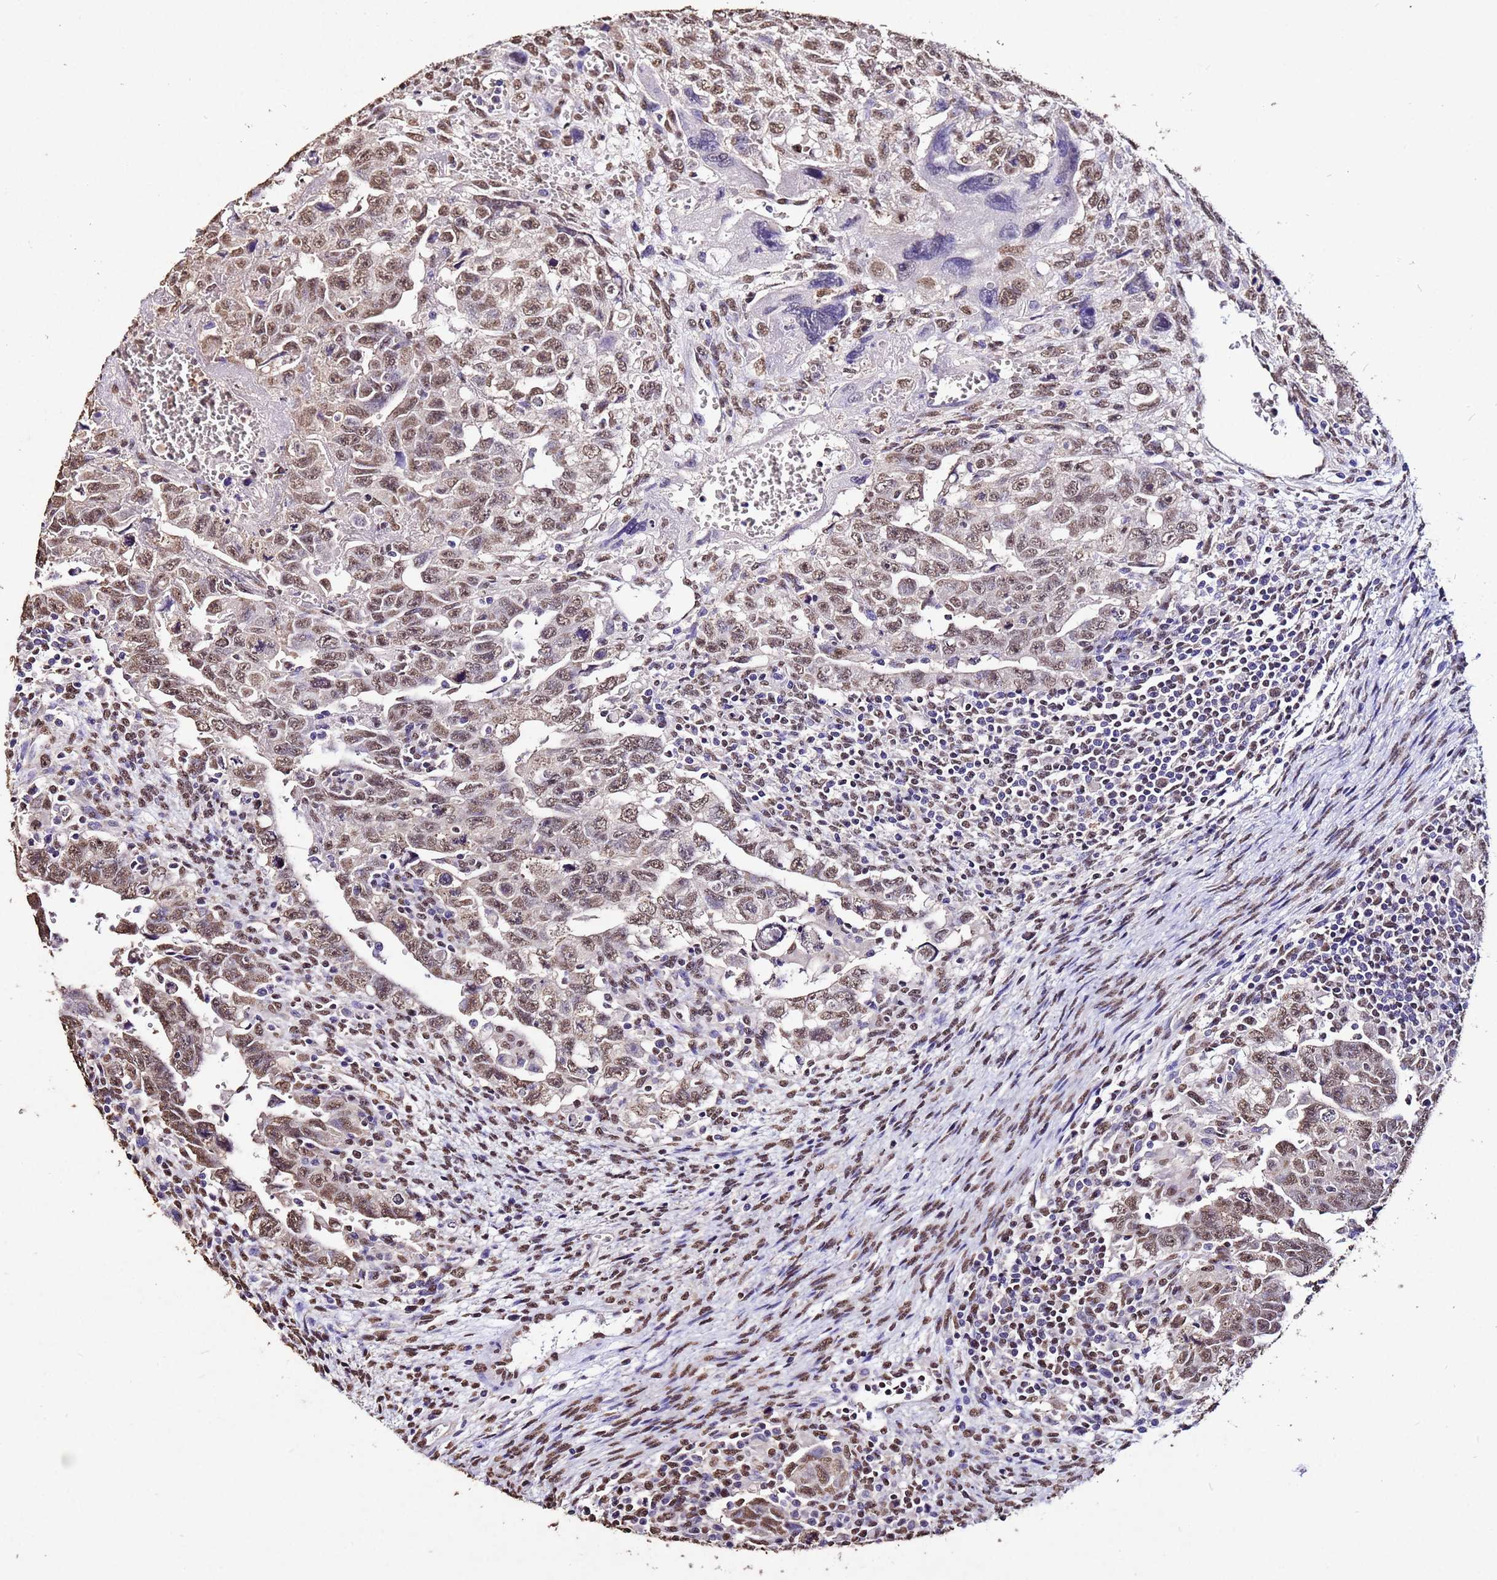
{"staining": {"intensity": "moderate", "quantity": ">75%", "location": "nuclear"}, "tissue": "testis cancer", "cell_type": "Tumor cells", "image_type": "cancer", "snomed": [{"axis": "morphology", "description": "Carcinoma, Embryonal, NOS"}, {"axis": "topography", "description": "Testis"}], "caption": "A high-resolution micrograph shows immunohistochemistry (IHC) staining of testis cancer, which displays moderate nuclear positivity in about >75% of tumor cells. The staining was performed using DAB to visualize the protein expression in brown, while the nuclei were stained in blue with hematoxylin (Magnification: 20x).", "gene": "MYOCD", "patient": {"sex": "male", "age": 28}}